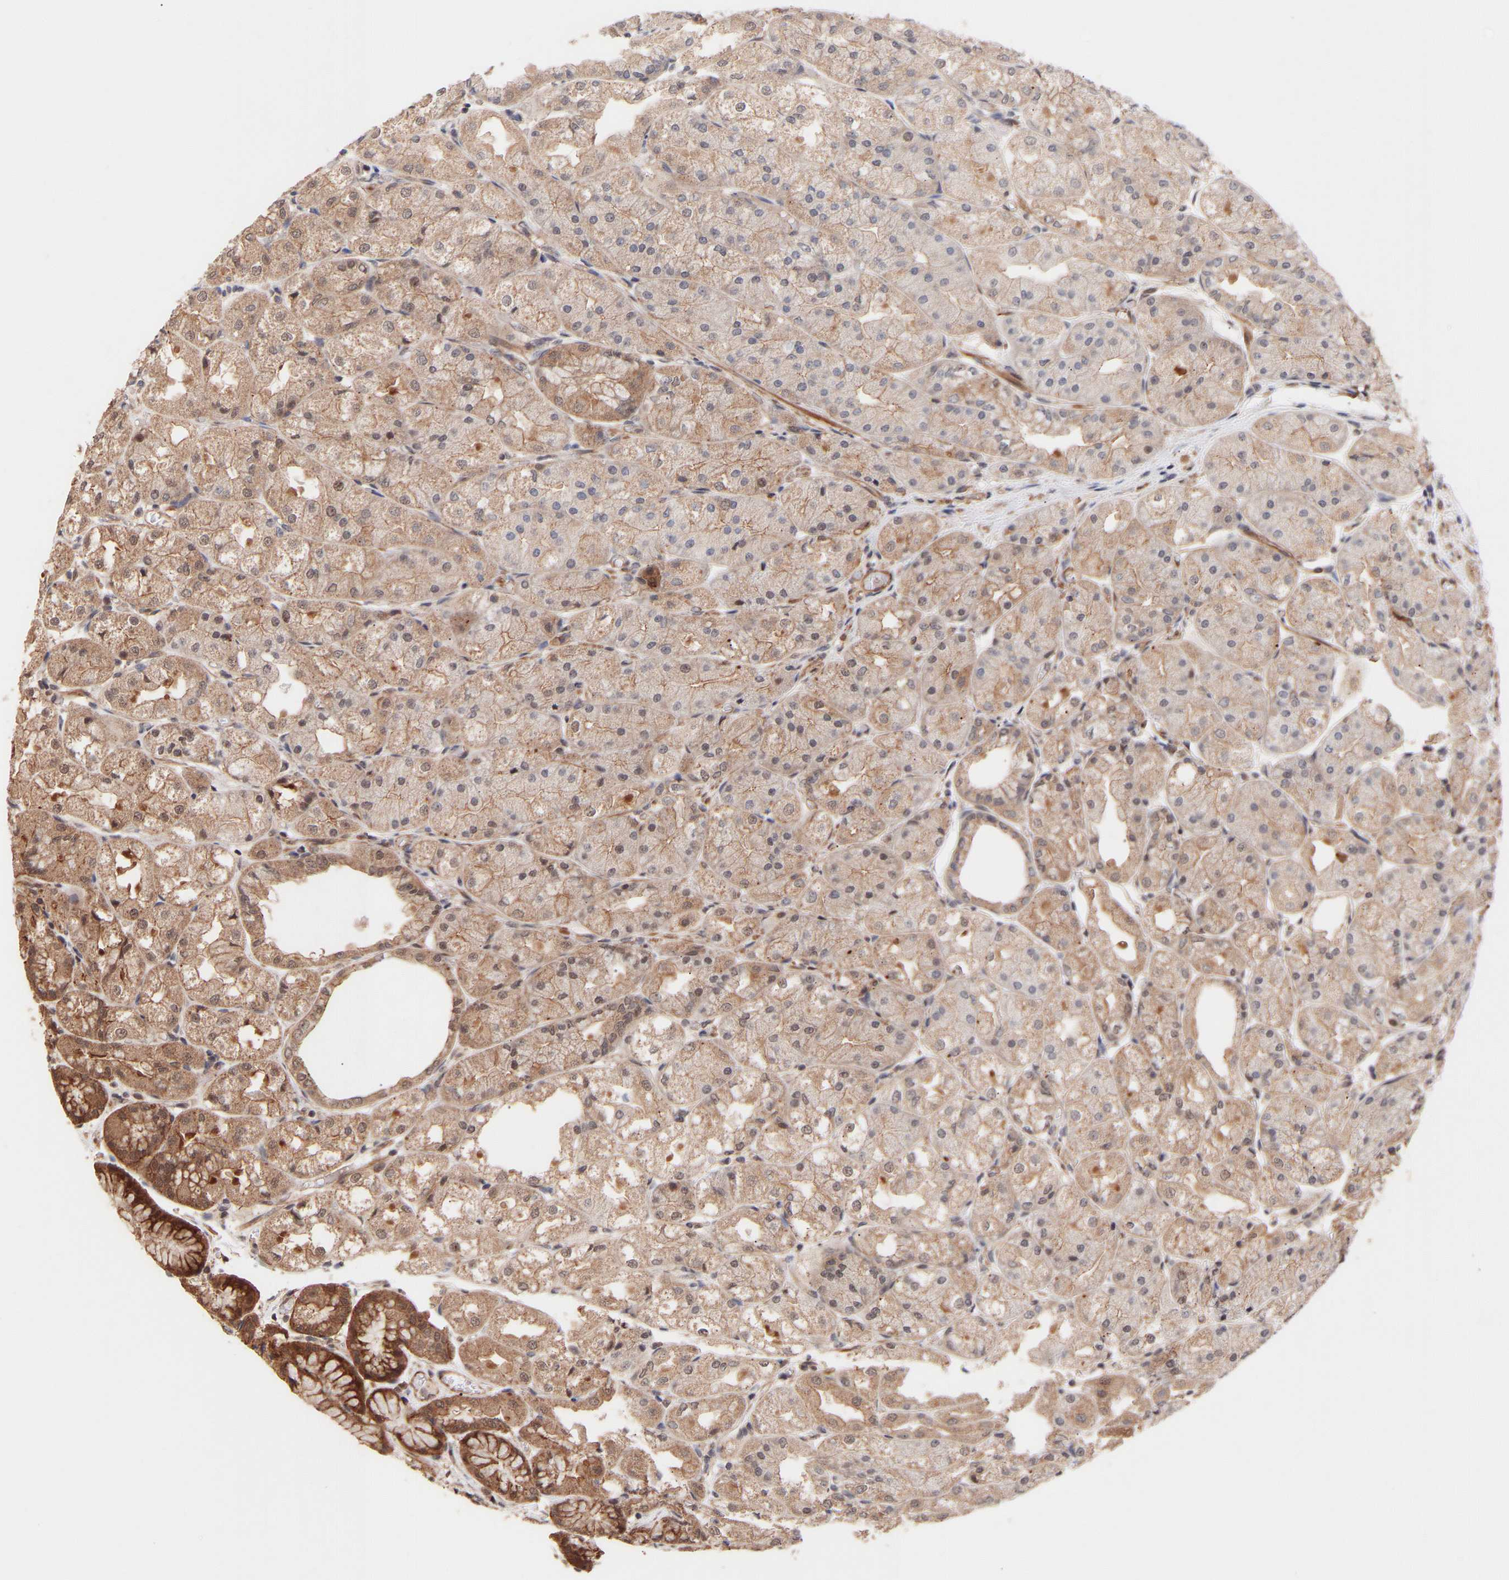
{"staining": {"intensity": "moderate", "quantity": ">75%", "location": "cytoplasmic/membranous"}, "tissue": "stomach", "cell_type": "Glandular cells", "image_type": "normal", "snomed": [{"axis": "morphology", "description": "Normal tissue, NOS"}, {"axis": "topography", "description": "Stomach, upper"}], "caption": "Immunohistochemical staining of unremarkable human stomach reveals >75% levels of moderate cytoplasmic/membranous protein staining in about >75% of glandular cells. Using DAB (brown) and hematoxylin (blue) stains, captured at high magnification using brightfield microscopy.", "gene": "PDLIM5", "patient": {"sex": "male", "age": 72}}